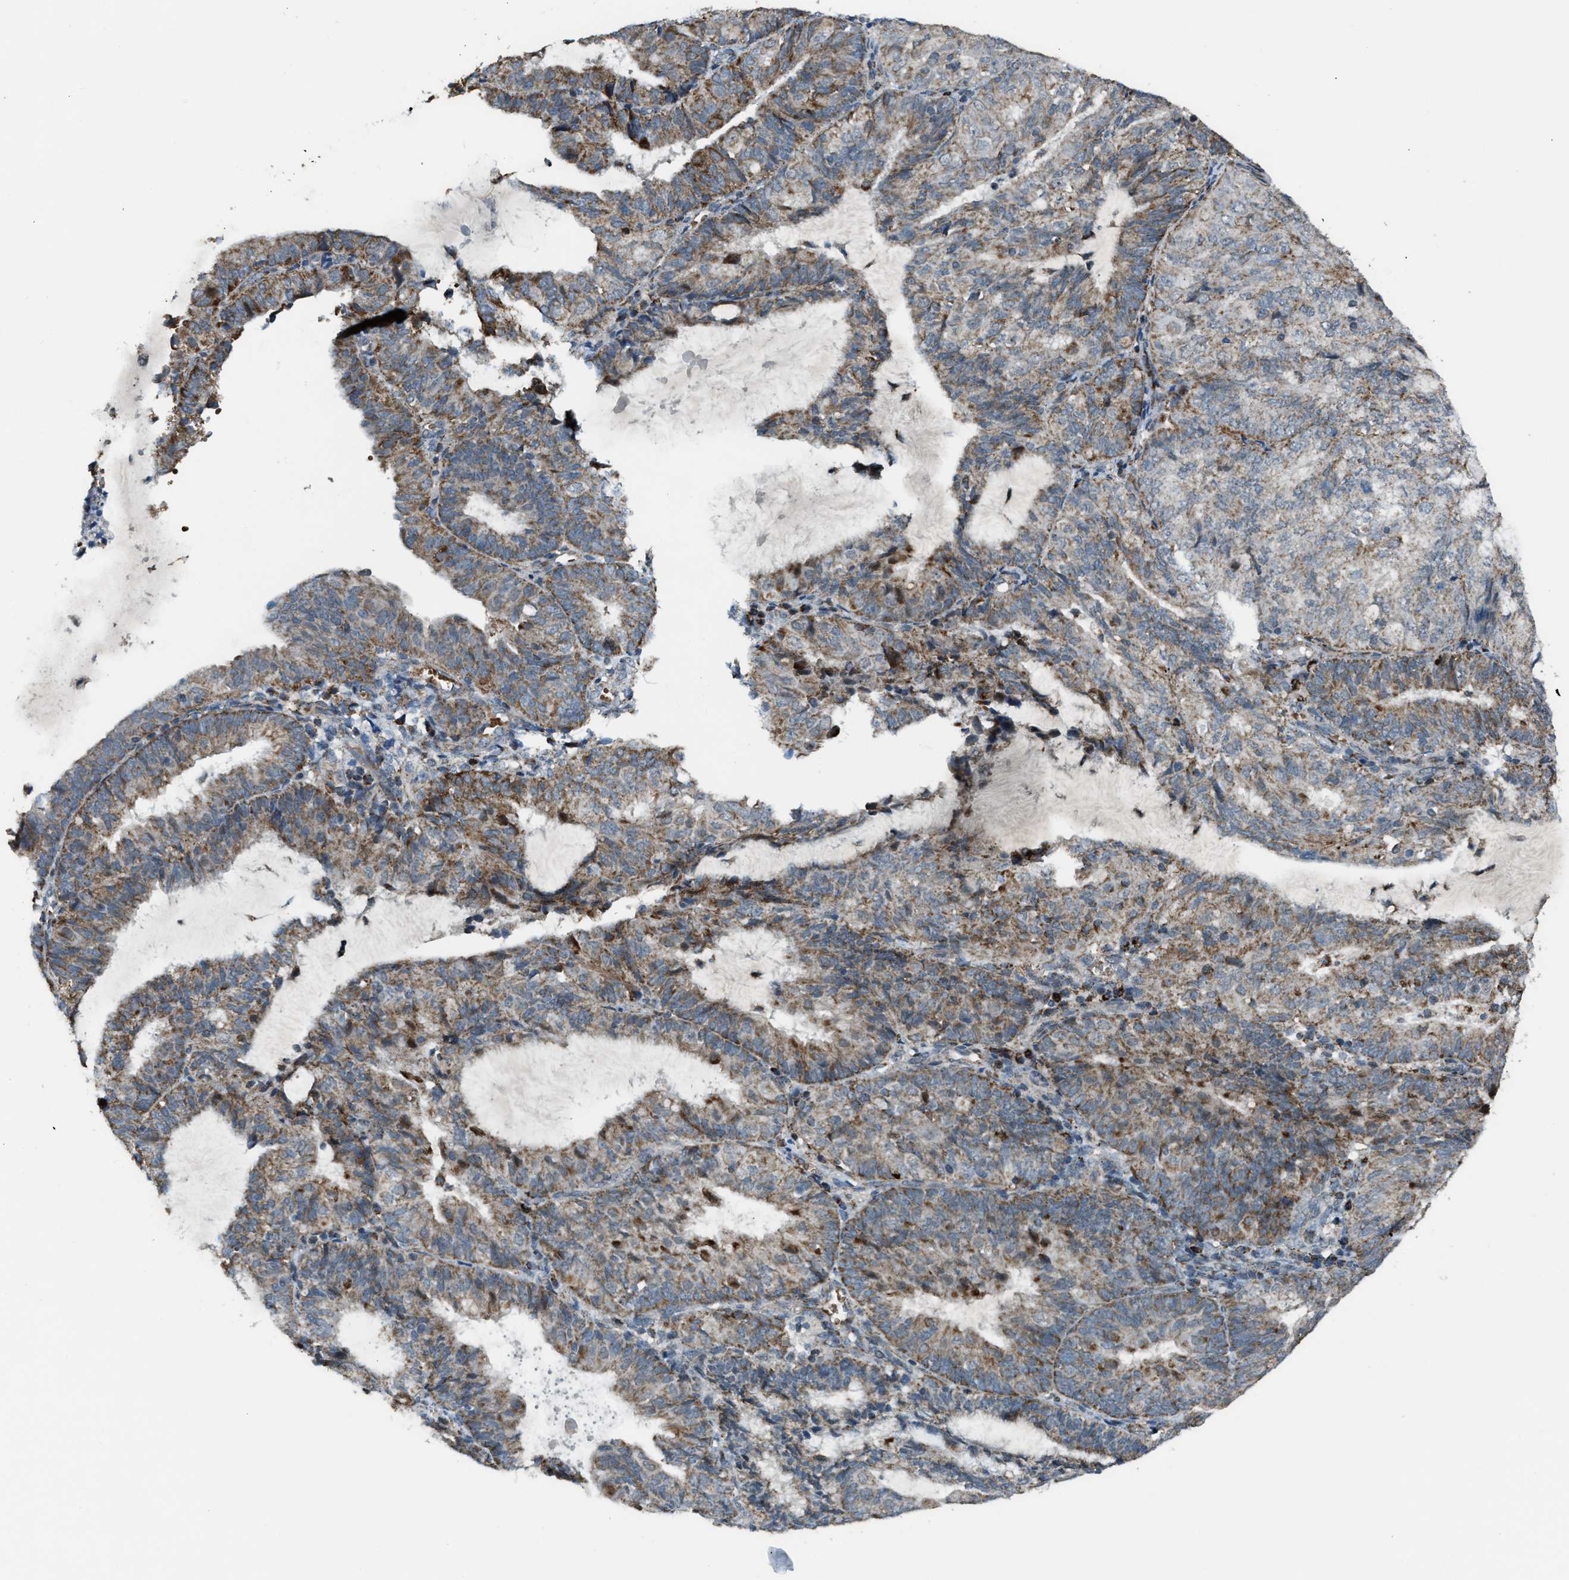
{"staining": {"intensity": "moderate", "quantity": "25%-75%", "location": "cytoplasmic/membranous"}, "tissue": "endometrial cancer", "cell_type": "Tumor cells", "image_type": "cancer", "snomed": [{"axis": "morphology", "description": "Adenocarcinoma, NOS"}, {"axis": "topography", "description": "Endometrium"}], "caption": "Endometrial cancer stained with a brown dye displays moderate cytoplasmic/membranous positive expression in approximately 25%-75% of tumor cells.", "gene": "CHN2", "patient": {"sex": "female", "age": 81}}